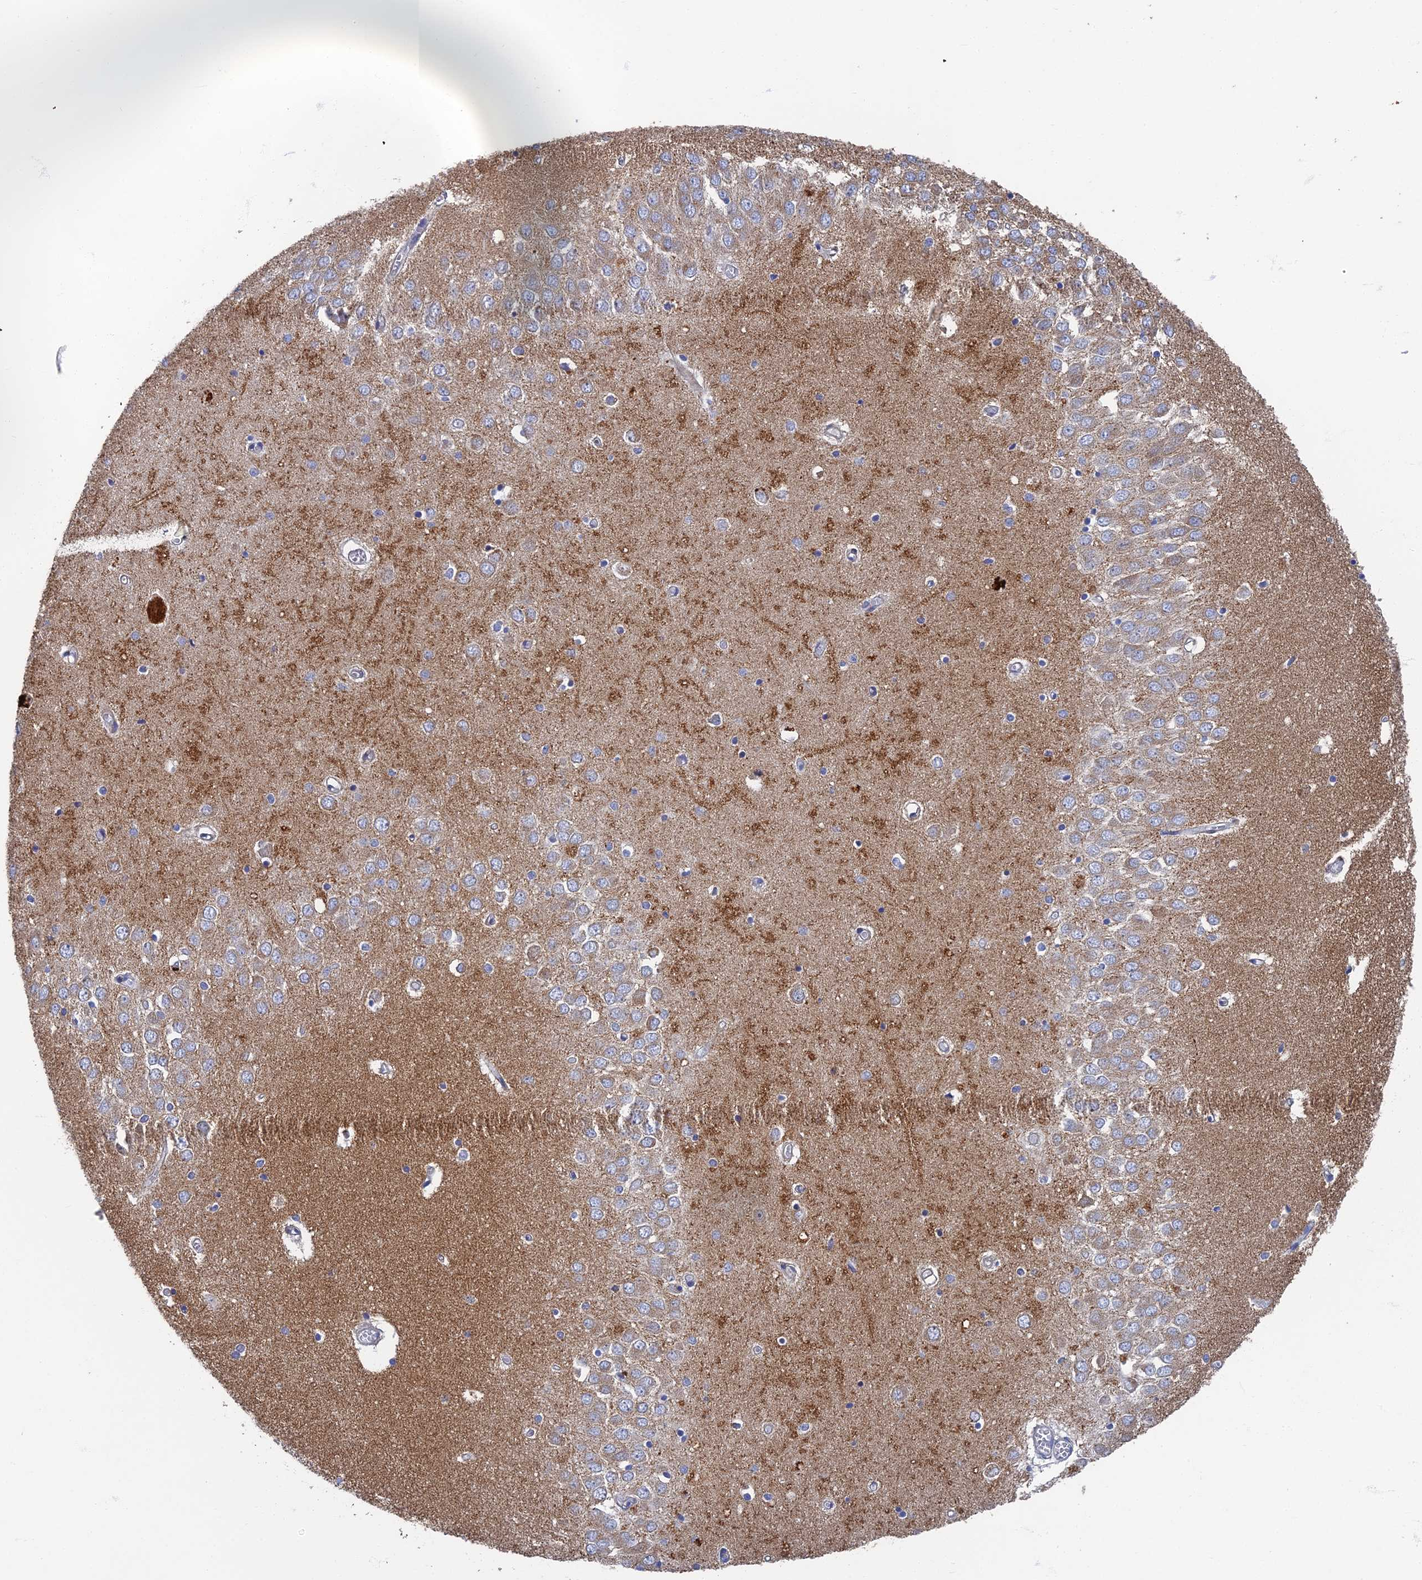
{"staining": {"intensity": "negative", "quantity": "none", "location": "none"}, "tissue": "hippocampus", "cell_type": "Glial cells", "image_type": "normal", "snomed": [{"axis": "morphology", "description": "Normal tissue, NOS"}, {"axis": "topography", "description": "Hippocampus"}], "caption": "Immunohistochemical staining of unremarkable human hippocampus shows no significant expression in glial cells.", "gene": "RNASEK", "patient": {"sex": "male", "age": 70}}